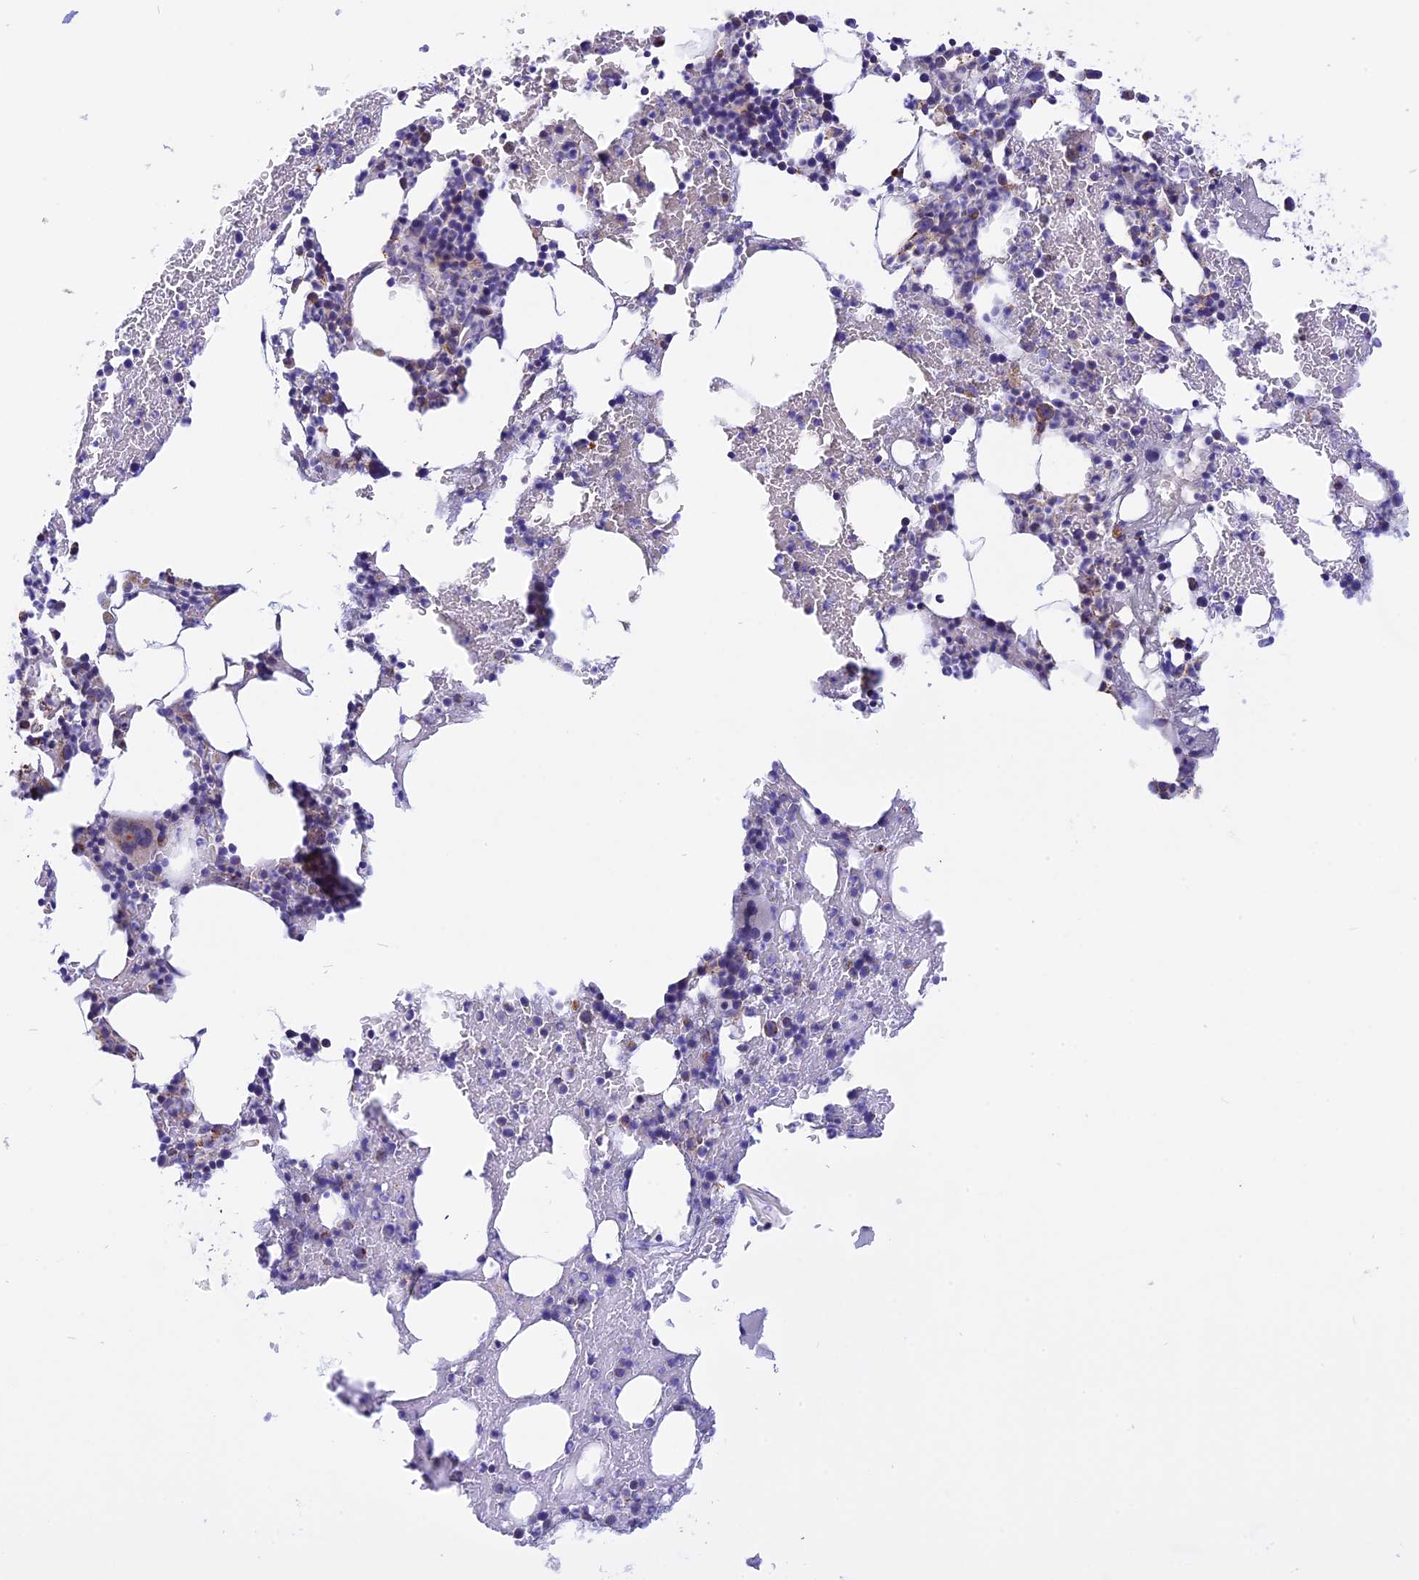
{"staining": {"intensity": "negative", "quantity": "none", "location": "none"}, "tissue": "bone marrow", "cell_type": "Hematopoietic cells", "image_type": "normal", "snomed": [{"axis": "morphology", "description": "Normal tissue, NOS"}, {"axis": "morphology", "description": "Inflammation, NOS"}, {"axis": "topography", "description": "Bone marrow"}], "caption": "IHC of normal bone marrow reveals no expression in hematopoietic cells. (Brightfield microscopy of DAB (3,3'-diaminobenzidine) immunohistochemistry at high magnification).", "gene": "KCNG1", "patient": {"sex": "male", "age": 41}}